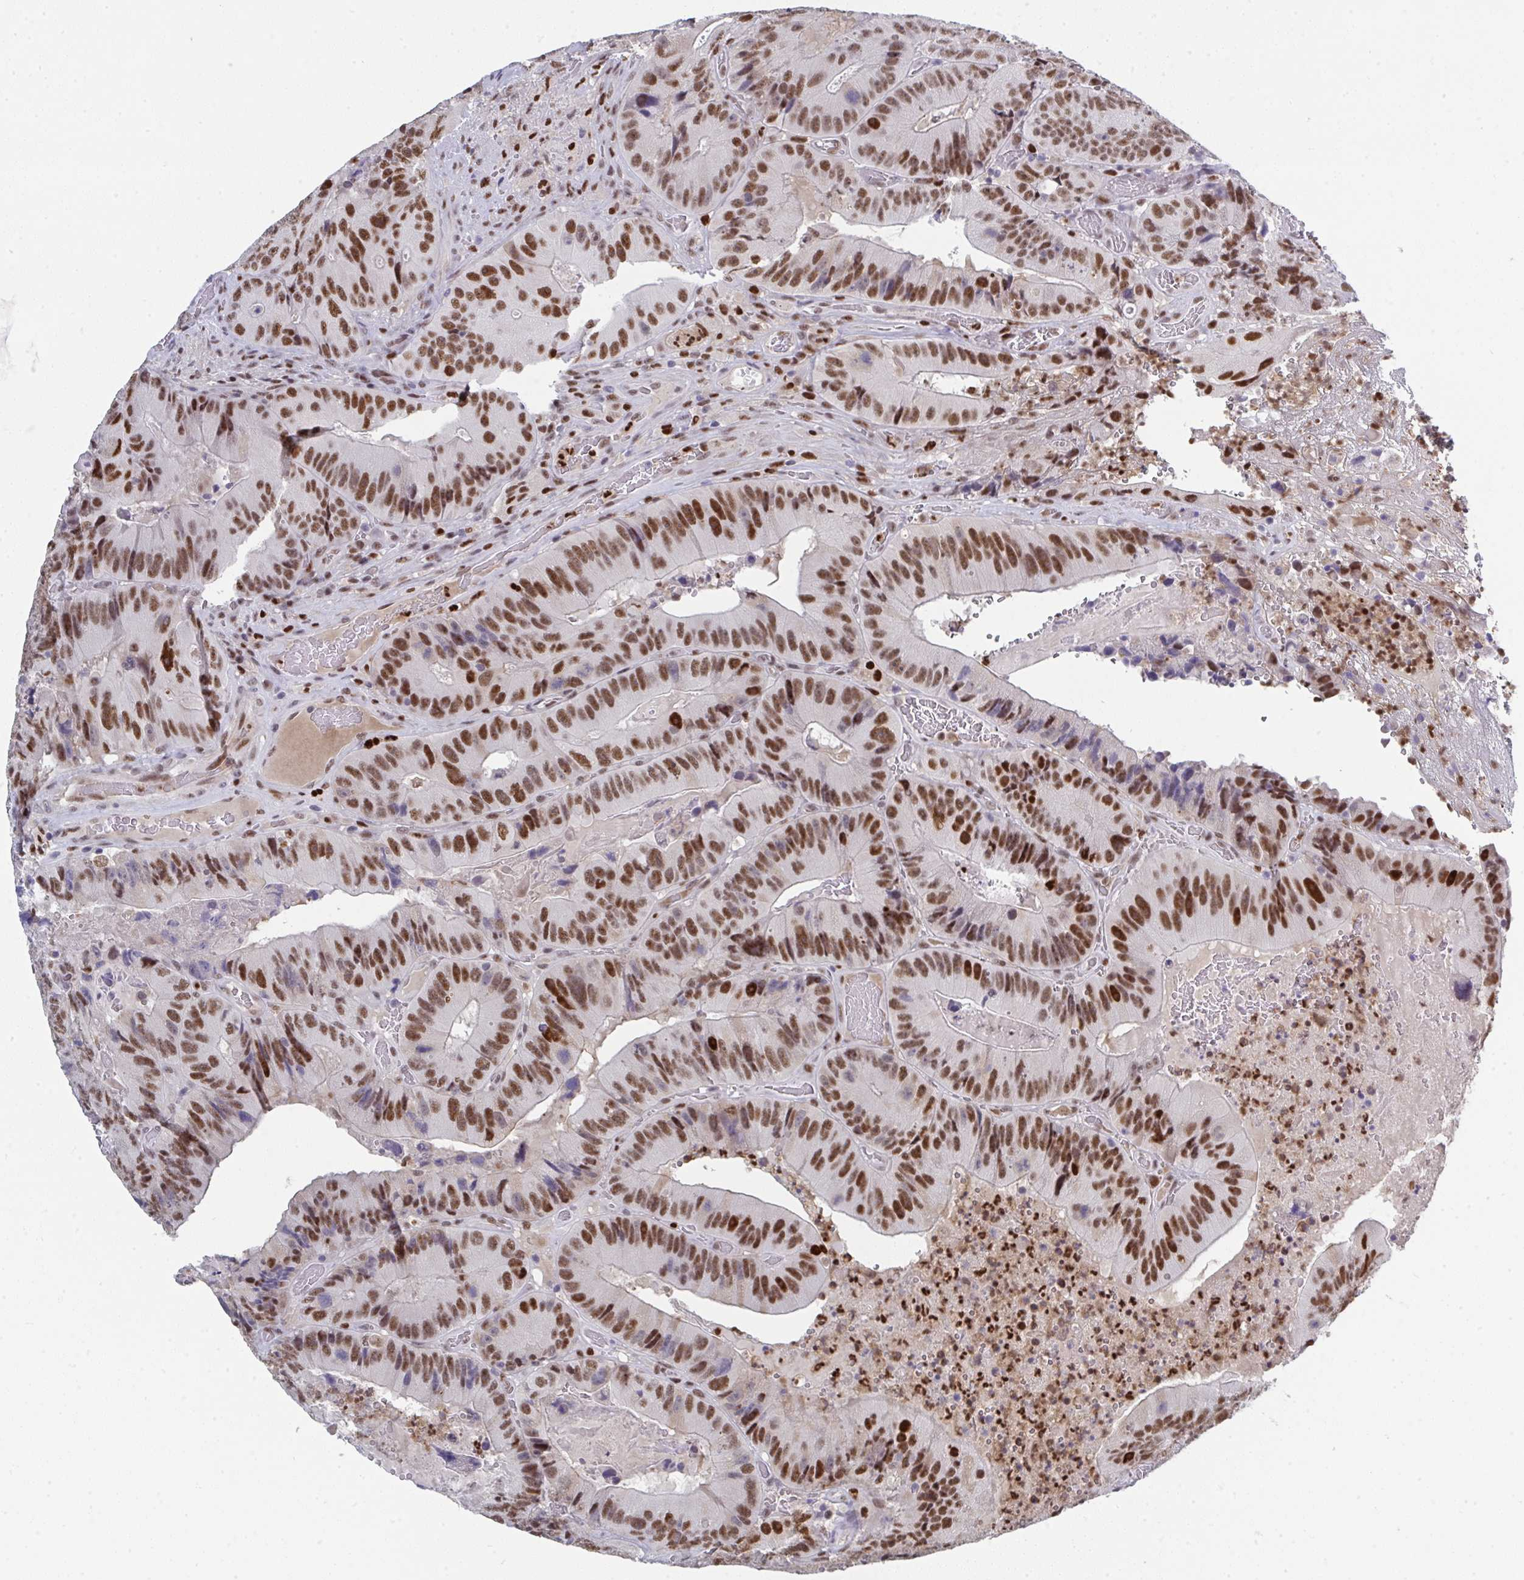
{"staining": {"intensity": "strong", "quantity": ">75%", "location": "nuclear"}, "tissue": "colorectal cancer", "cell_type": "Tumor cells", "image_type": "cancer", "snomed": [{"axis": "morphology", "description": "Adenocarcinoma, NOS"}, {"axis": "topography", "description": "Colon"}], "caption": "The photomicrograph reveals immunohistochemical staining of colorectal cancer (adenocarcinoma). There is strong nuclear expression is present in about >75% of tumor cells.", "gene": "JDP2", "patient": {"sex": "female", "age": 86}}